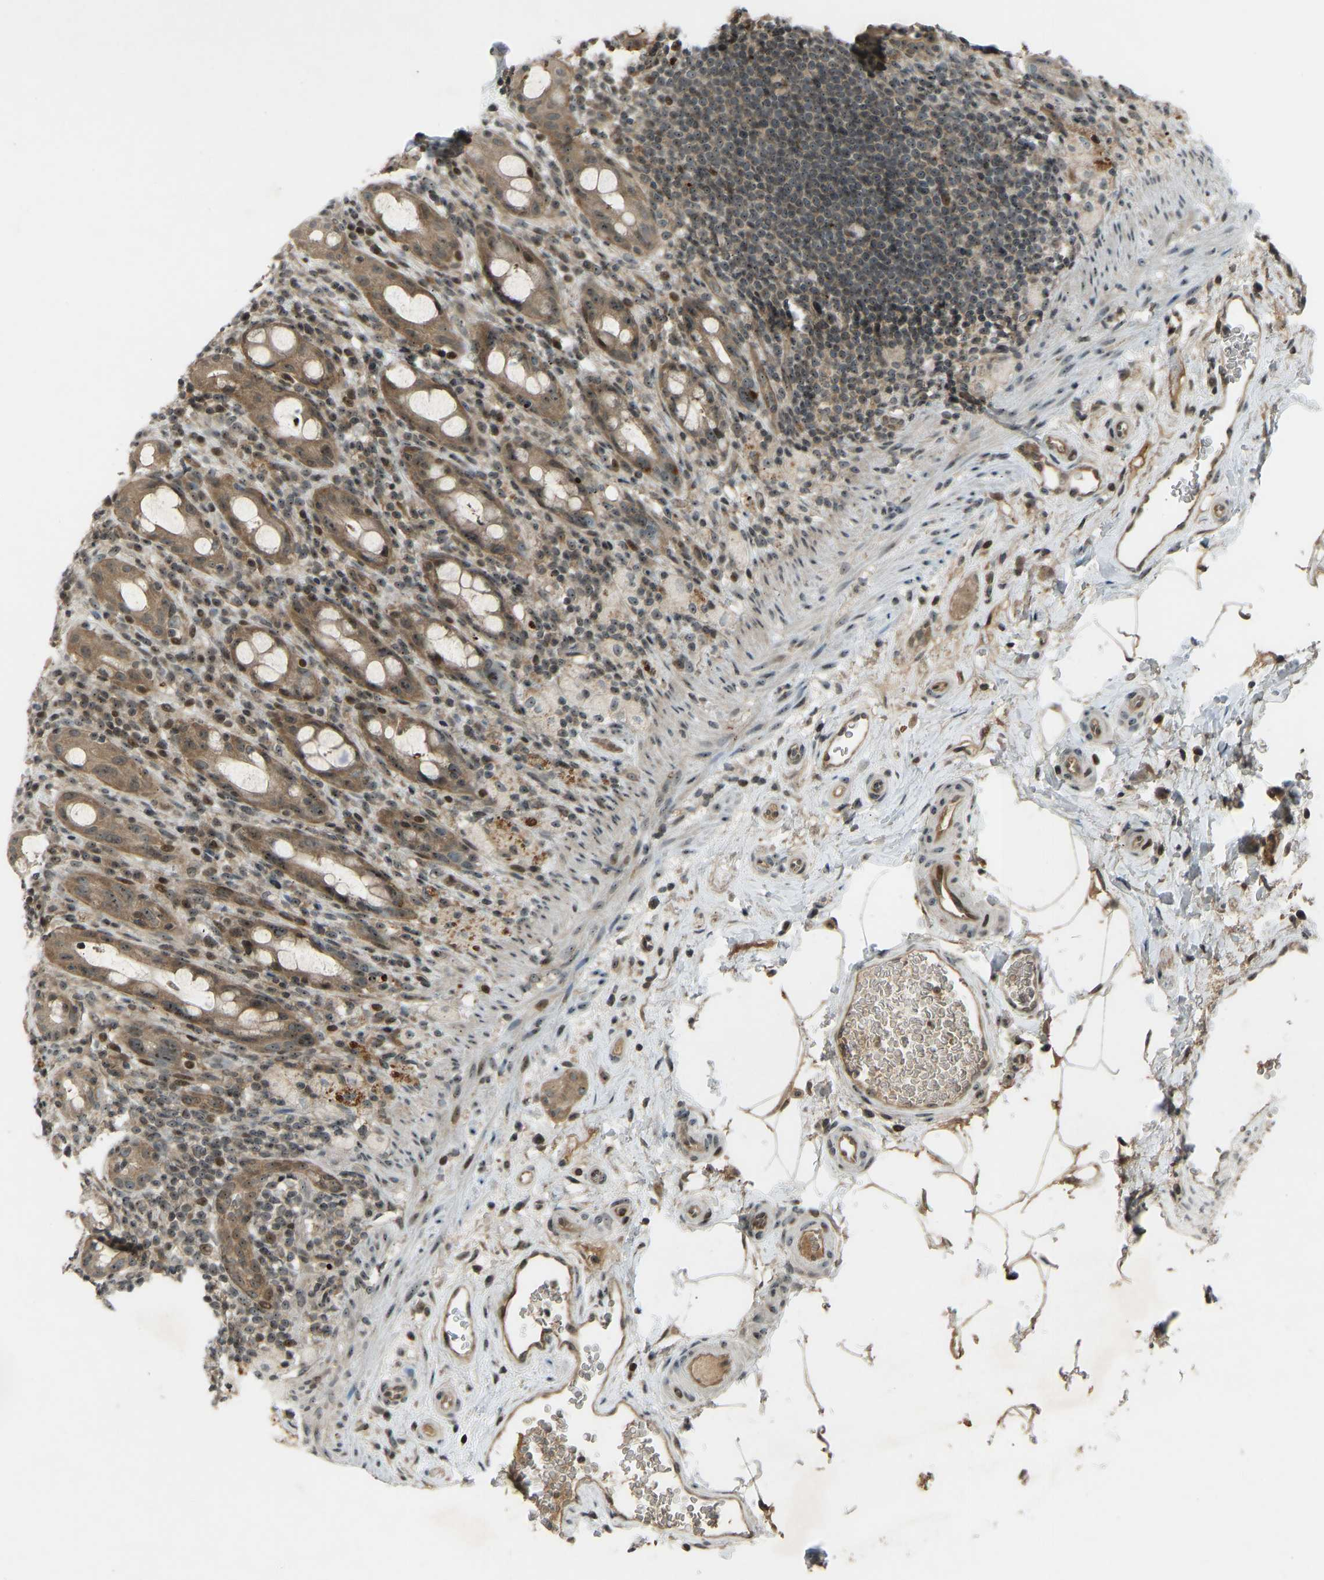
{"staining": {"intensity": "moderate", "quantity": ">75%", "location": "cytoplasmic/membranous,nuclear"}, "tissue": "rectum", "cell_type": "Glandular cells", "image_type": "normal", "snomed": [{"axis": "morphology", "description": "Normal tissue, NOS"}, {"axis": "topography", "description": "Rectum"}], "caption": "Unremarkable rectum demonstrates moderate cytoplasmic/membranous,nuclear staining in about >75% of glandular cells, visualized by immunohistochemistry.", "gene": "SVOPL", "patient": {"sex": "male", "age": 44}}